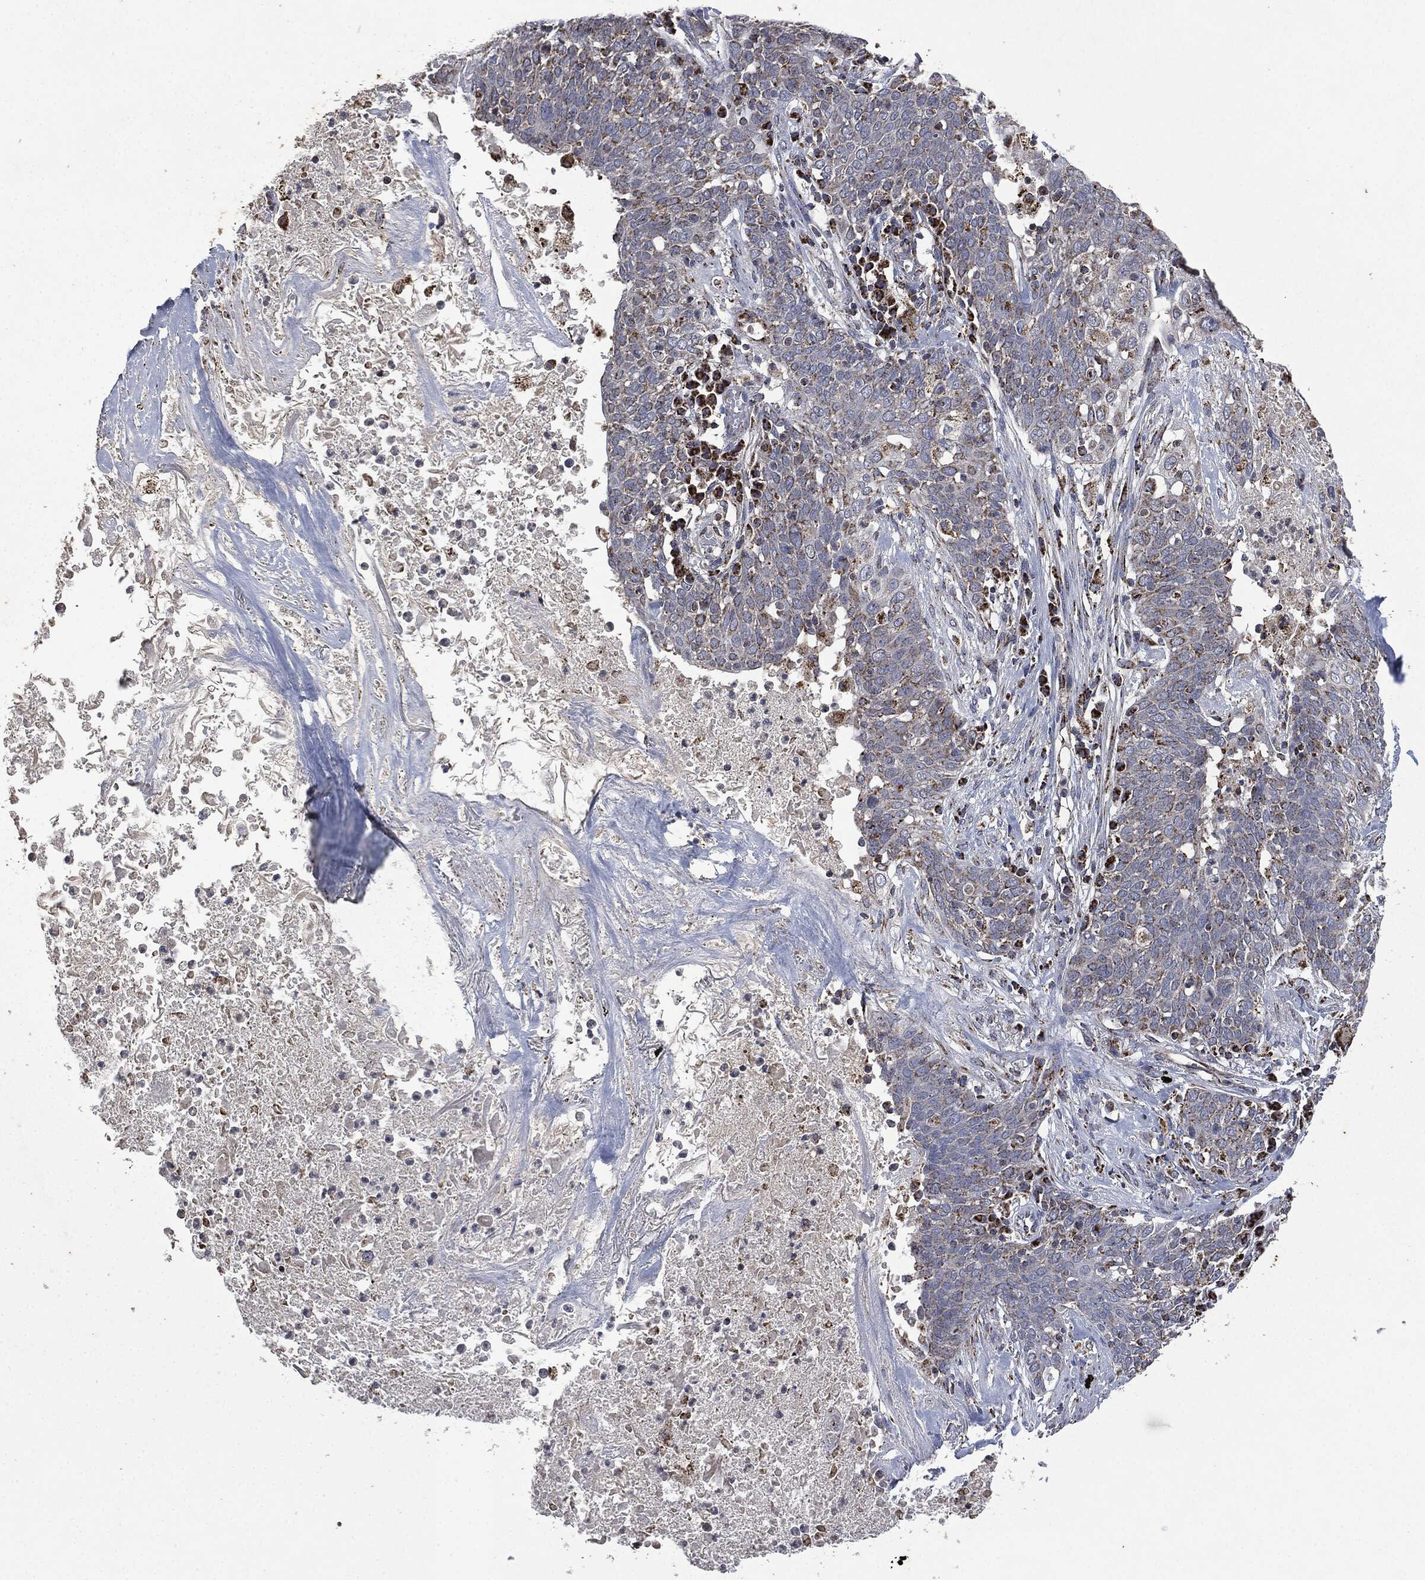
{"staining": {"intensity": "strong", "quantity": ">75%", "location": "cytoplasmic/membranous"}, "tissue": "lung cancer", "cell_type": "Tumor cells", "image_type": "cancer", "snomed": [{"axis": "morphology", "description": "Squamous cell carcinoma, NOS"}, {"axis": "topography", "description": "Lung"}], "caption": "A high amount of strong cytoplasmic/membranous staining is appreciated in approximately >75% of tumor cells in lung cancer (squamous cell carcinoma) tissue.", "gene": "RYK", "patient": {"sex": "male", "age": 82}}